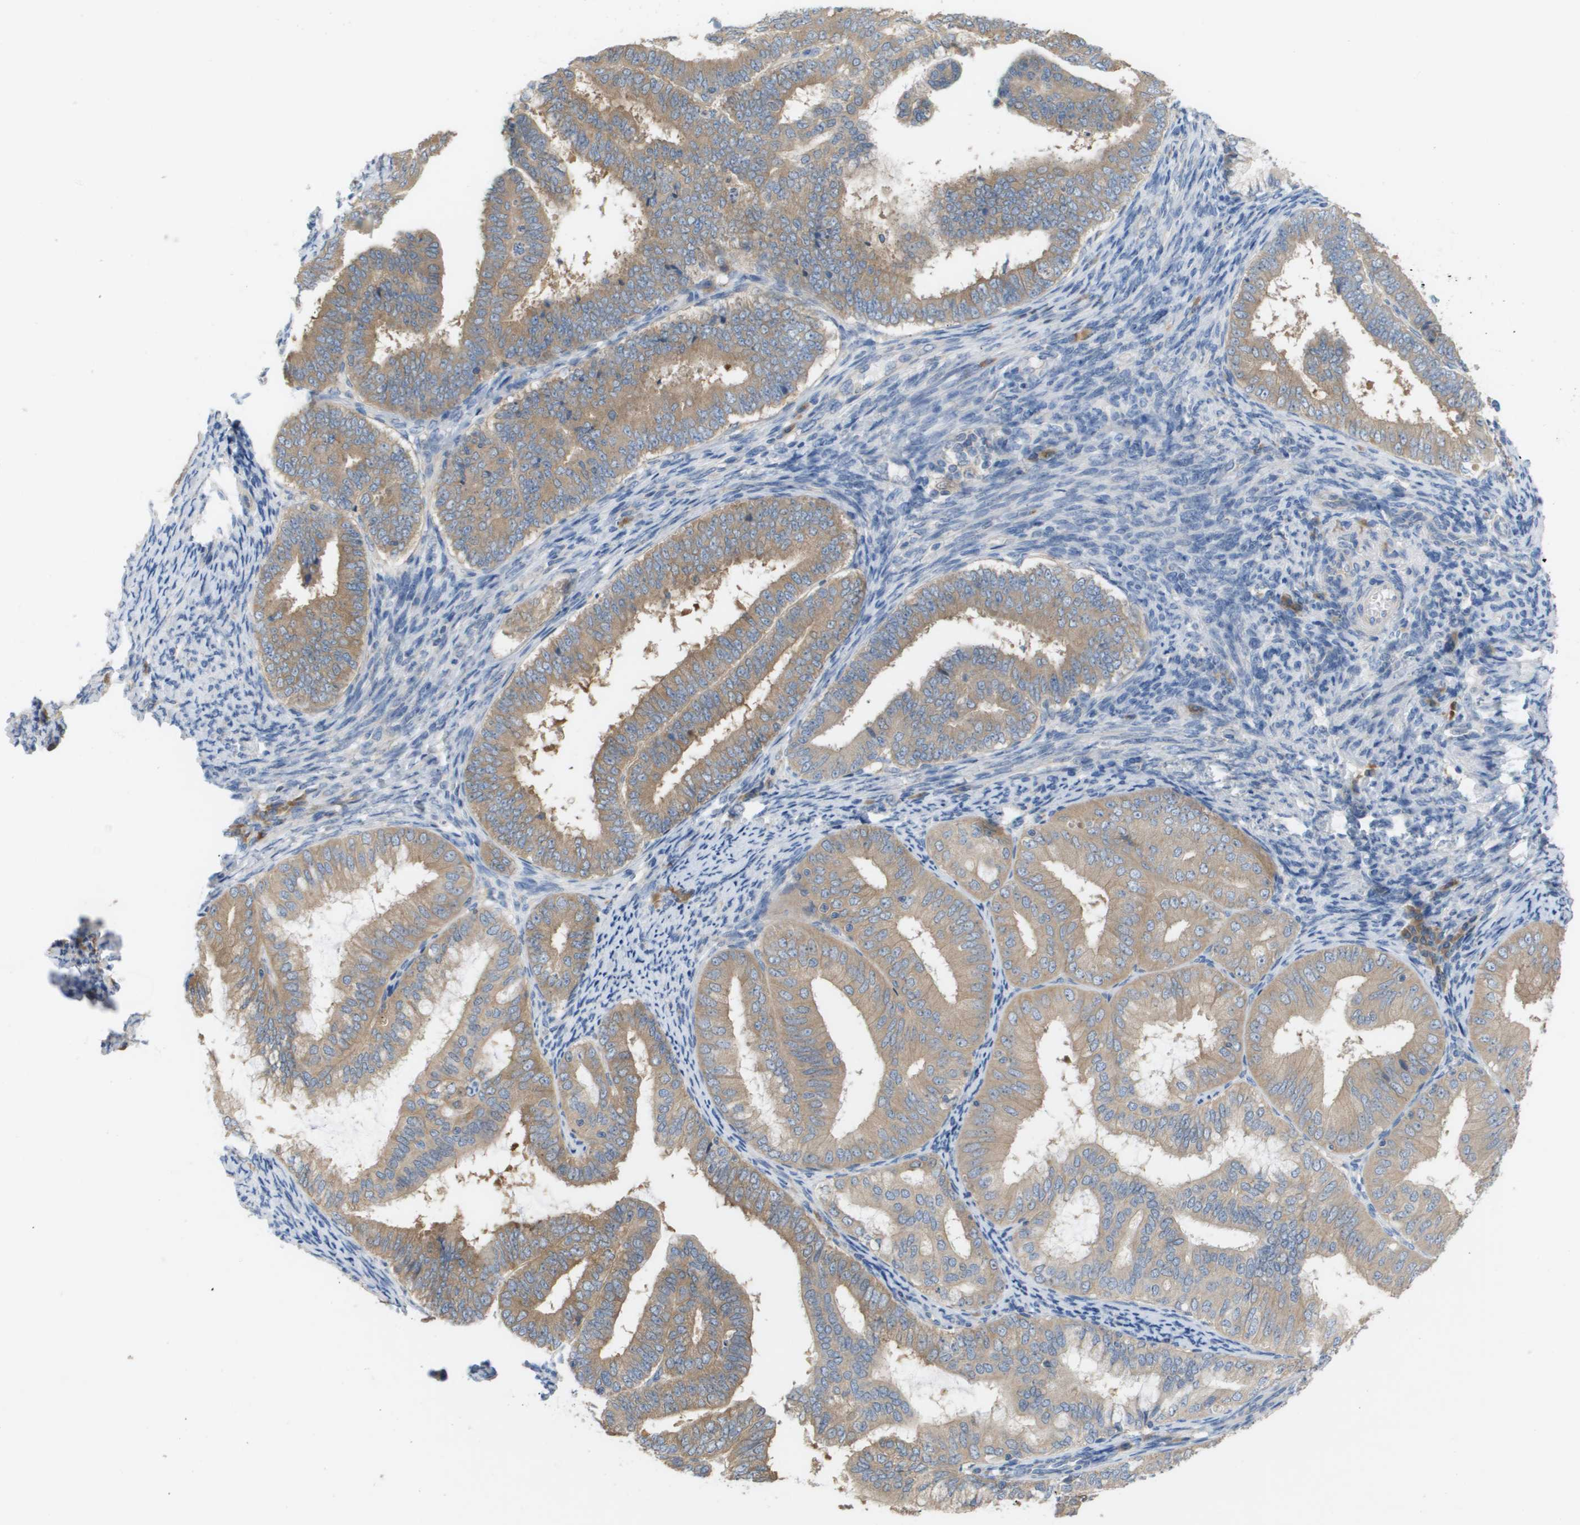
{"staining": {"intensity": "moderate", "quantity": ">75%", "location": "cytoplasmic/membranous"}, "tissue": "endometrial cancer", "cell_type": "Tumor cells", "image_type": "cancer", "snomed": [{"axis": "morphology", "description": "Adenocarcinoma, NOS"}, {"axis": "topography", "description": "Endometrium"}], "caption": "An immunohistochemistry histopathology image of neoplastic tissue is shown. Protein staining in brown labels moderate cytoplasmic/membranous positivity in endometrial cancer (adenocarcinoma) within tumor cells. The staining is performed using DAB brown chromogen to label protein expression. The nuclei are counter-stained blue using hematoxylin.", "gene": "UBA5", "patient": {"sex": "female", "age": 63}}